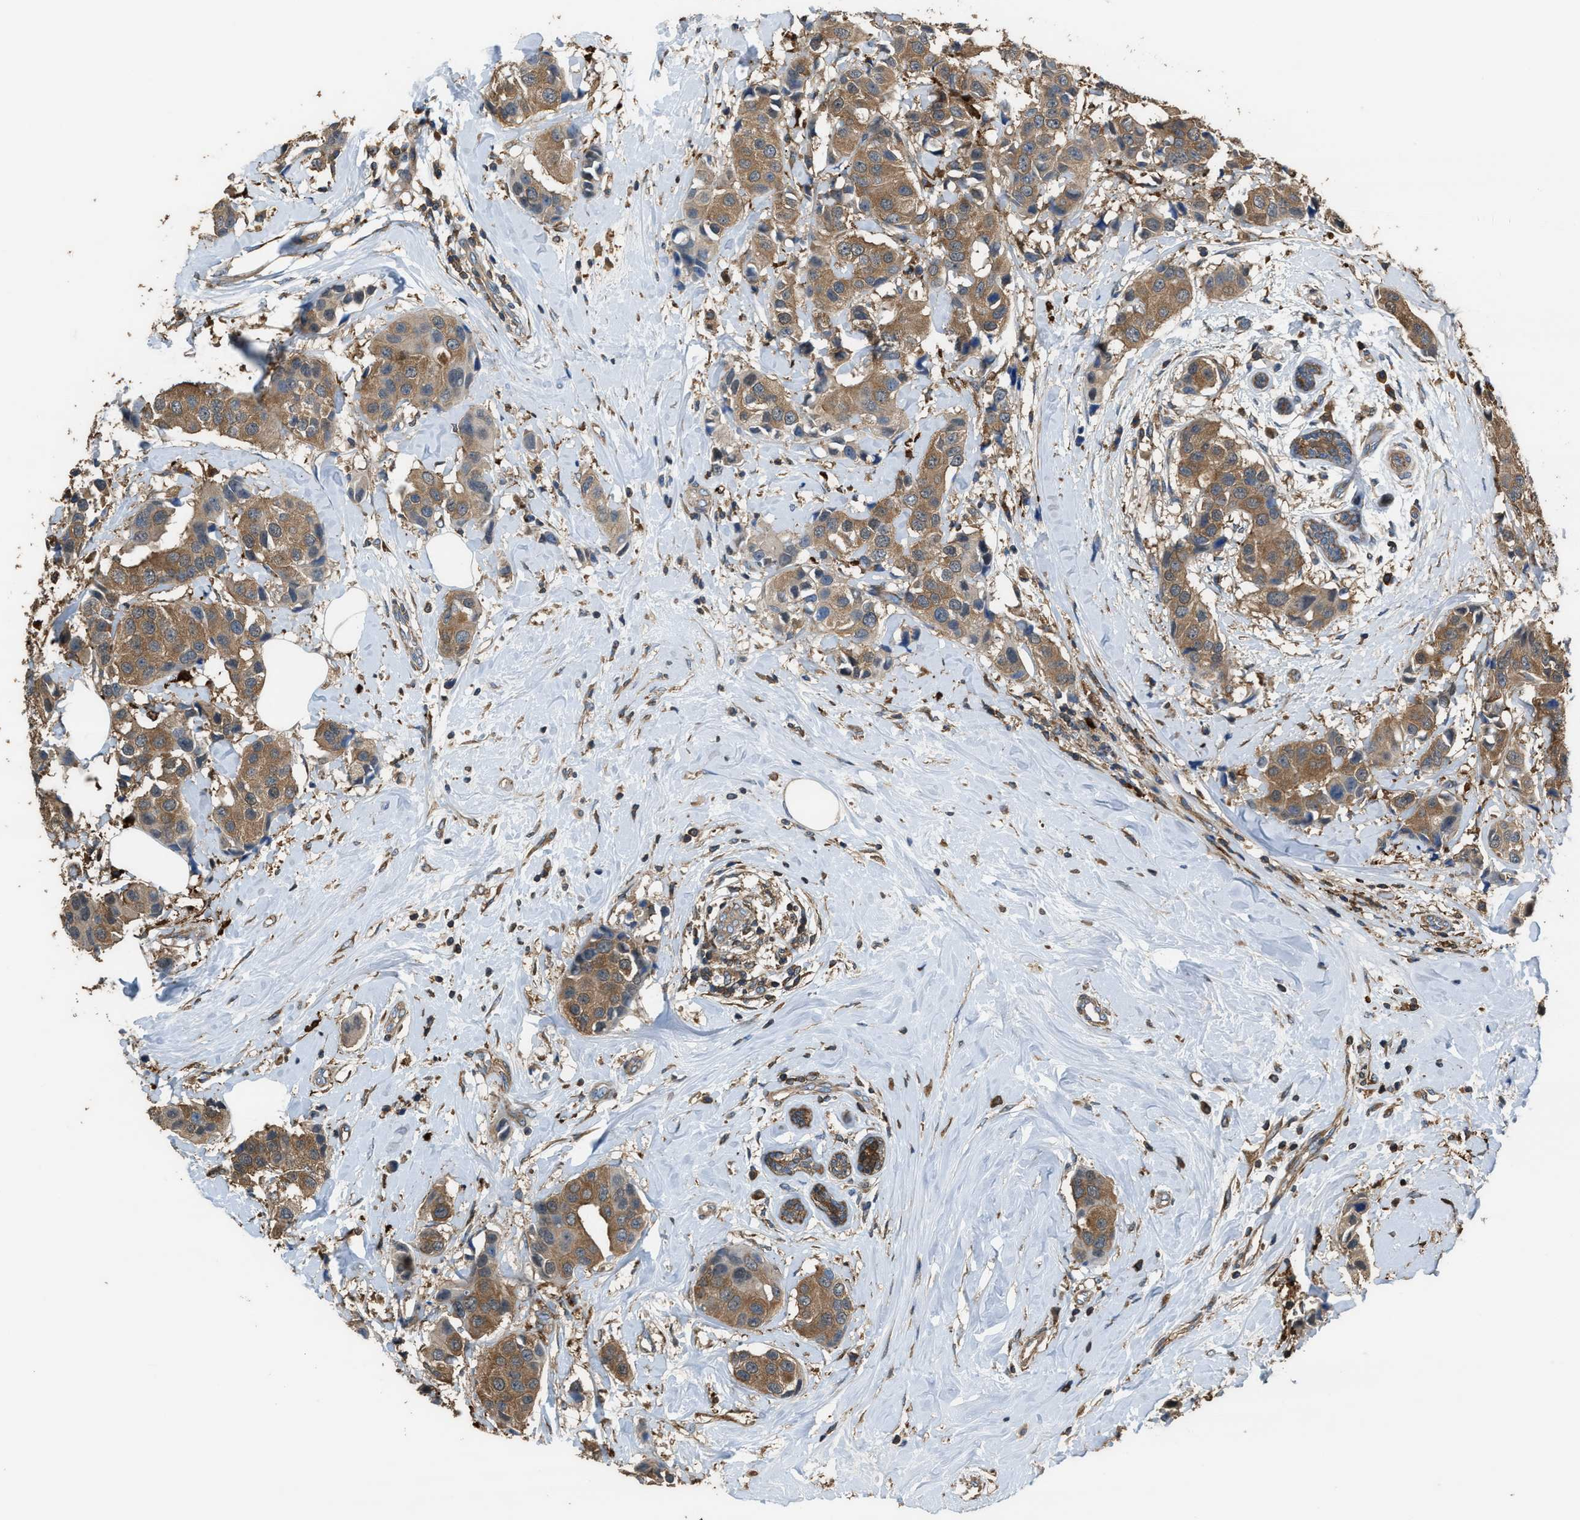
{"staining": {"intensity": "moderate", "quantity": ">75%", "location": "cytoplasmic/membranous"}, "tissue": "breast cancer", "cell_type": "Tumor cells", "image_type": "cancer", "snomed": [{"axis": "morphology", "description": "Normal tissue, NOS"}, {"axis": "morphology", "description": "Duct carcinoma"}, {"axis": "topography", "description": "Breast"}], "caption": "IHC histopathology image of neoplastic tissue: human breast cancer (infiltrating ductal carcinoma) stained using IHC reveals medium levels of moderate protein expression localized specifically in the cytoplasmic/membranous of tumor cells, appearing as a cytoplasmic/membranous brown color.", "gene": "ATIC", "patient": {"sex": "female", "age": 39}}